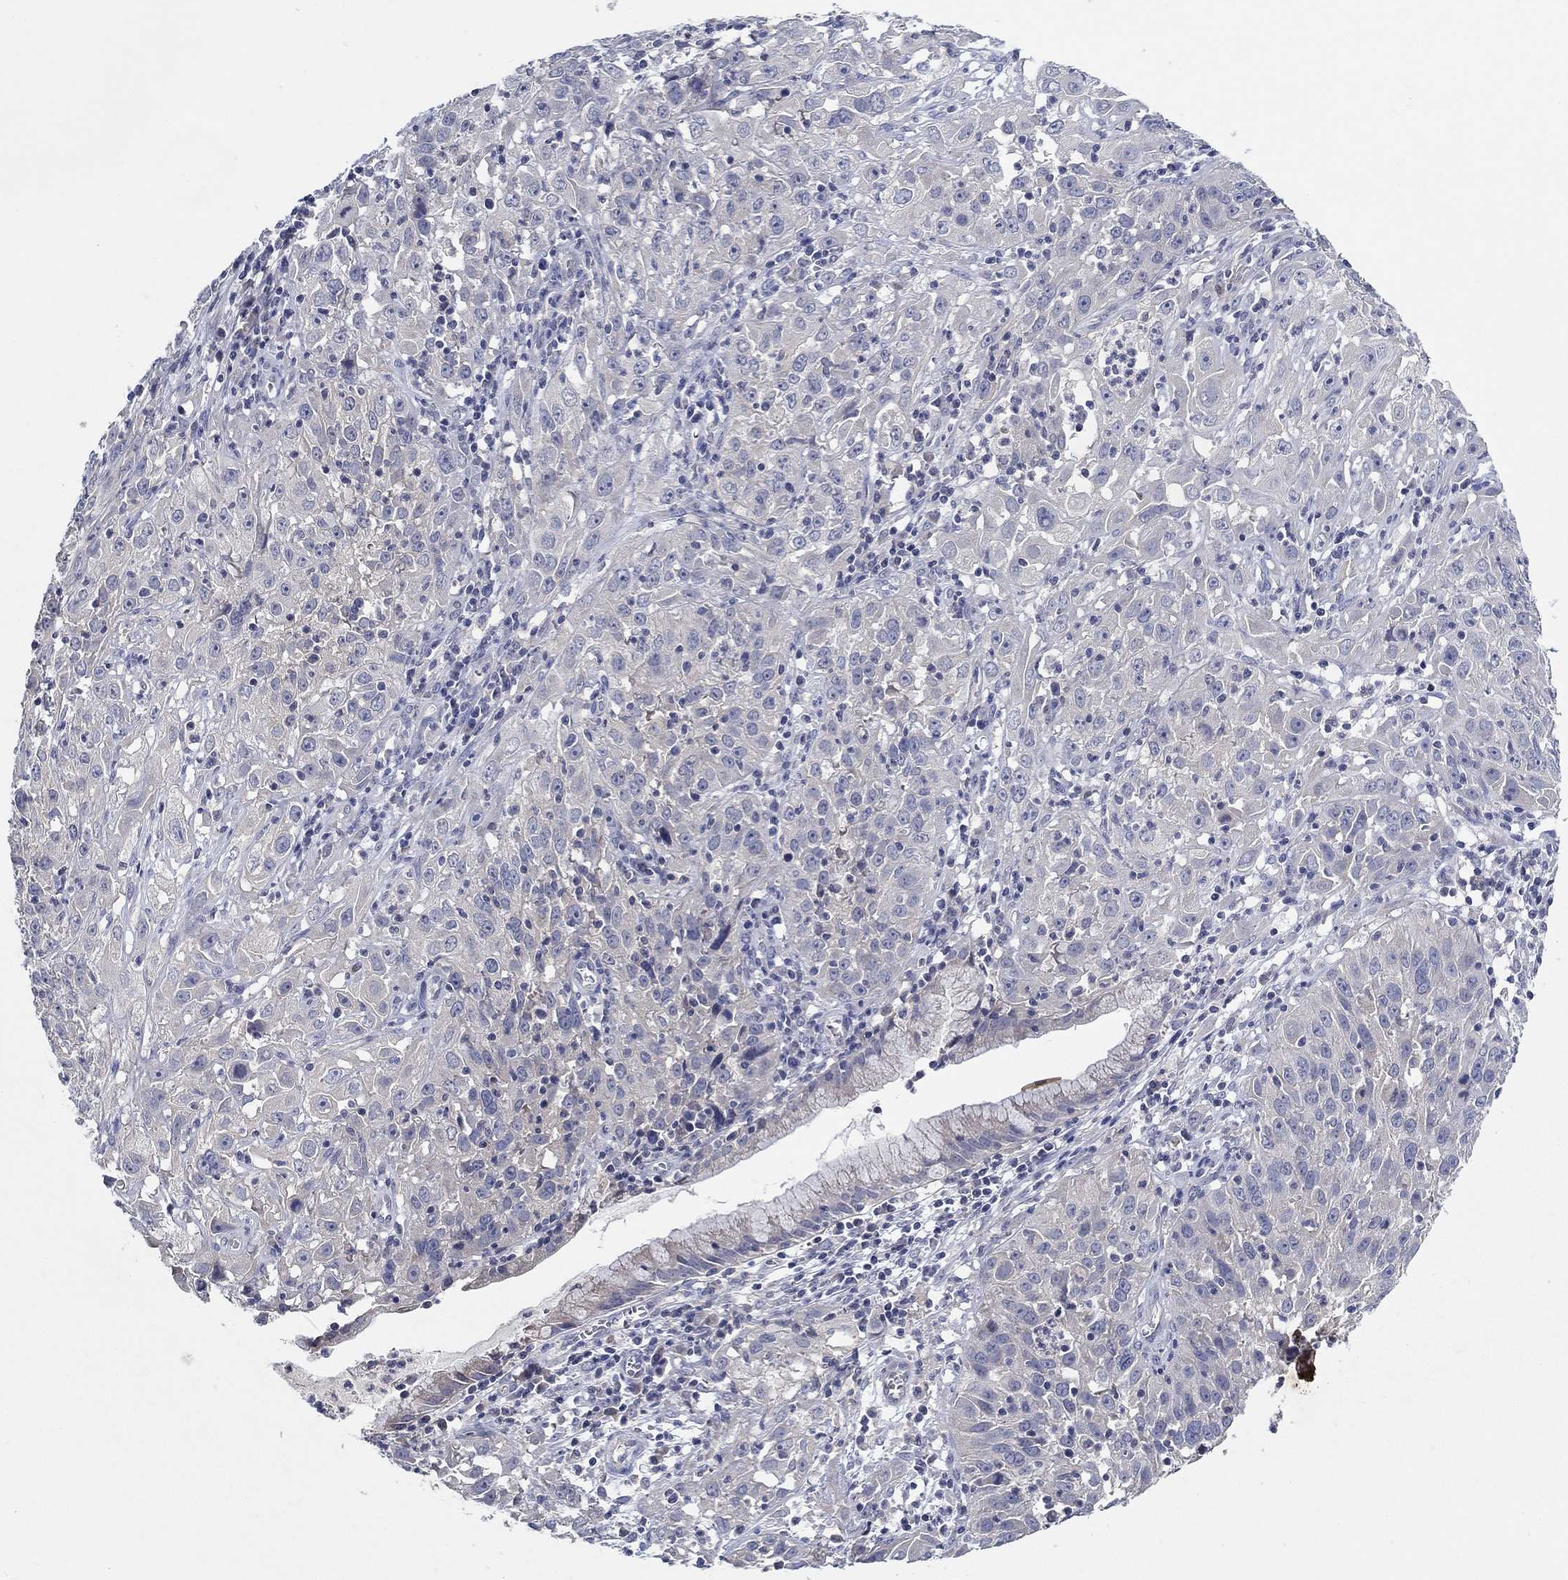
{"staining": {"intensity": "negative", "quantity": "none", "location": "none"}, "tissue": "cervical cancer", "cell_type": "Tumor cells", "image_type": "cancer", "snomed": [{"axis": "morphology", "description": "Squamous cell carcinoma, NOS"}, {"axis": "topography", "description": "Cervix"}], "caption": "High power microscopy photomicrograph of an IHC image of cervical cancer (squamous cell carcinoma), revealing no significant positivity in tumor cells.", "gene": "PROZ", "patient": {"sex": "female", "age": 32}}